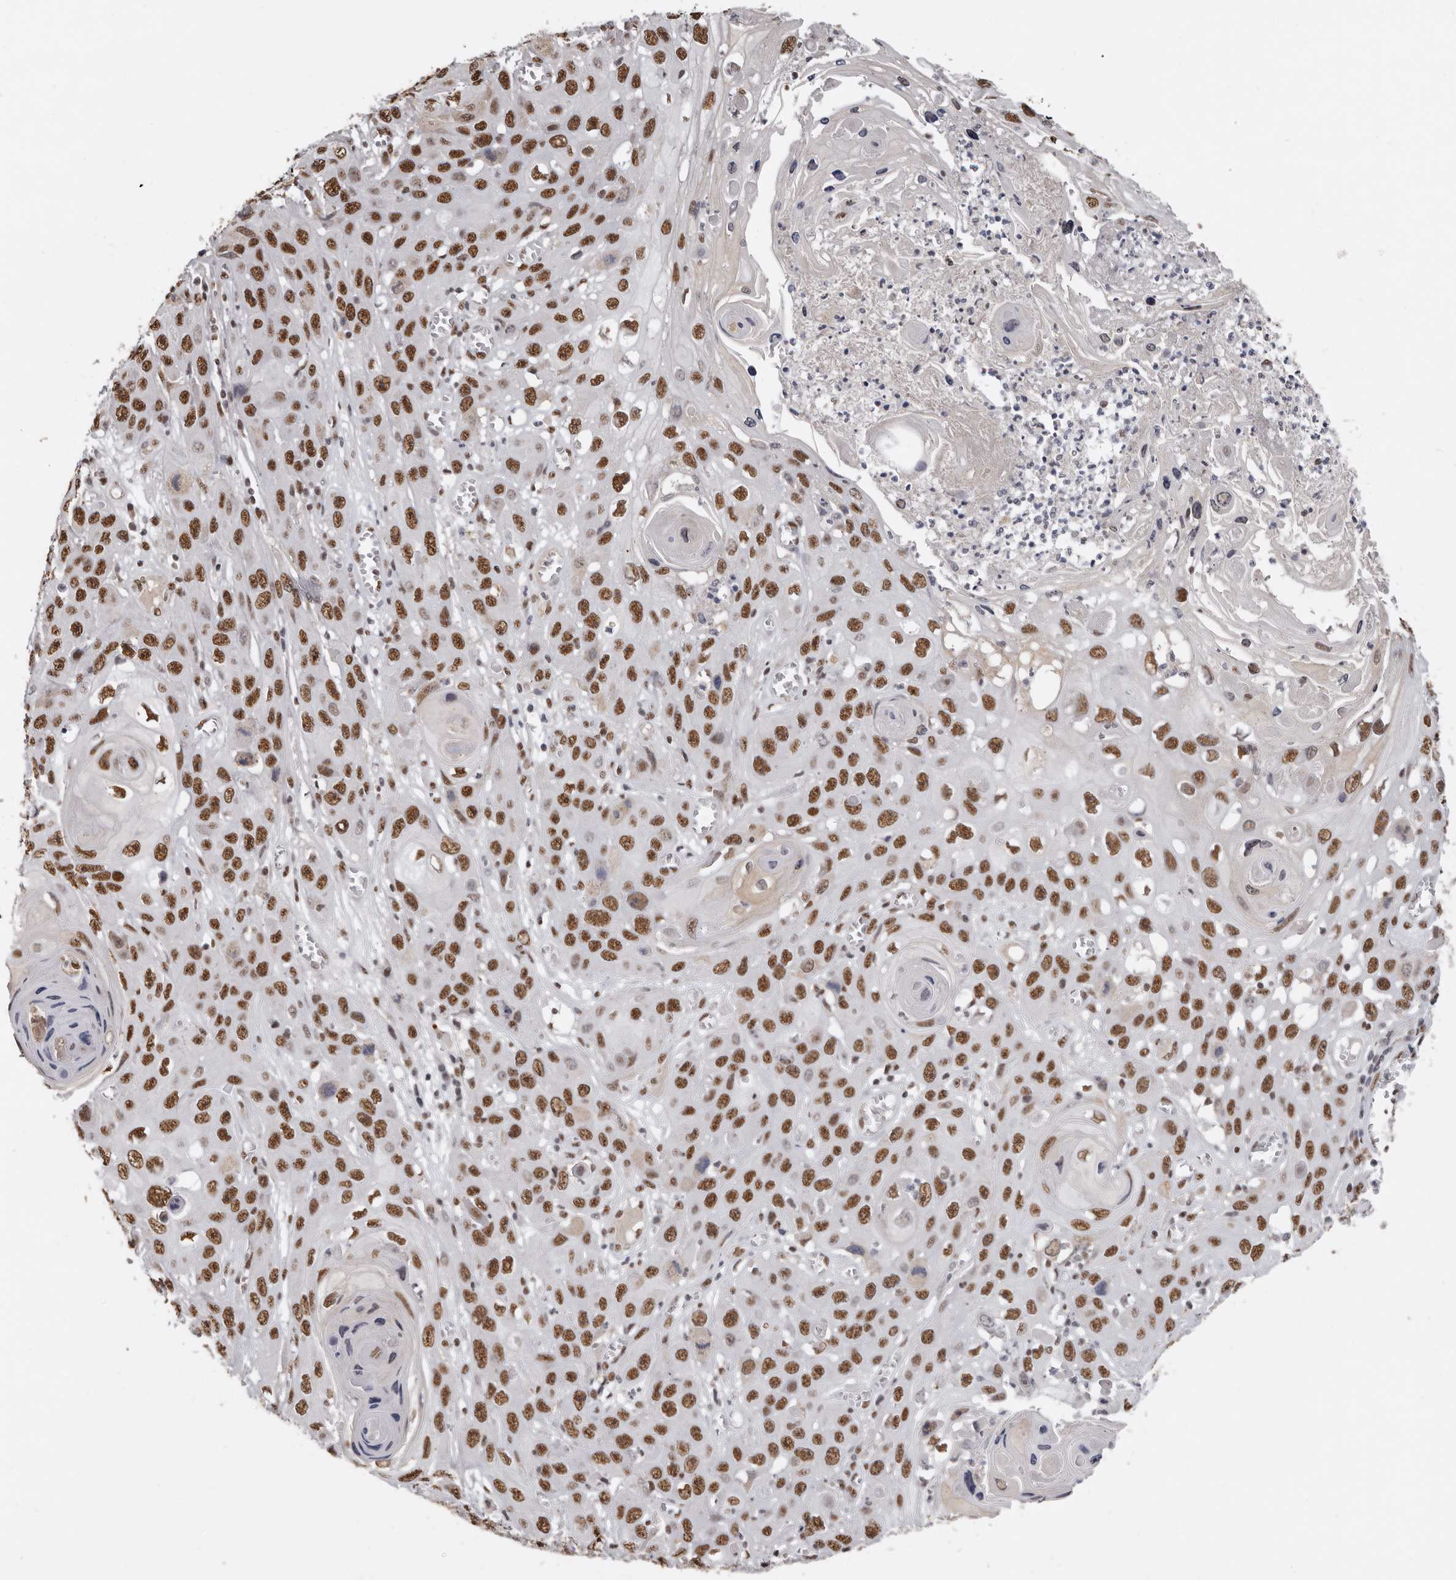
{"staining": {"intensity": "strong", "quantity": ">75%", "location": "nuclear"}, "tissue": "skin cancer", "cell_type": "Tumor cells", "image_type": "cancer", "snomed": [{"axis": "morphology", "description": "Squamous cell carcinoma, NOS"}, {"axis": "topography", "description": "Skin"}], "caption": "Immunohistochemistry (IHC) photomicrograph of human squamous cell carcinoma (skin) stained for a protein (brown), which exhibits high levels of strong nuclear positivity in approximately >75% of tumor cells.", "gene": "SCAF4", "patient": {"sex": "male", "age": 55}}